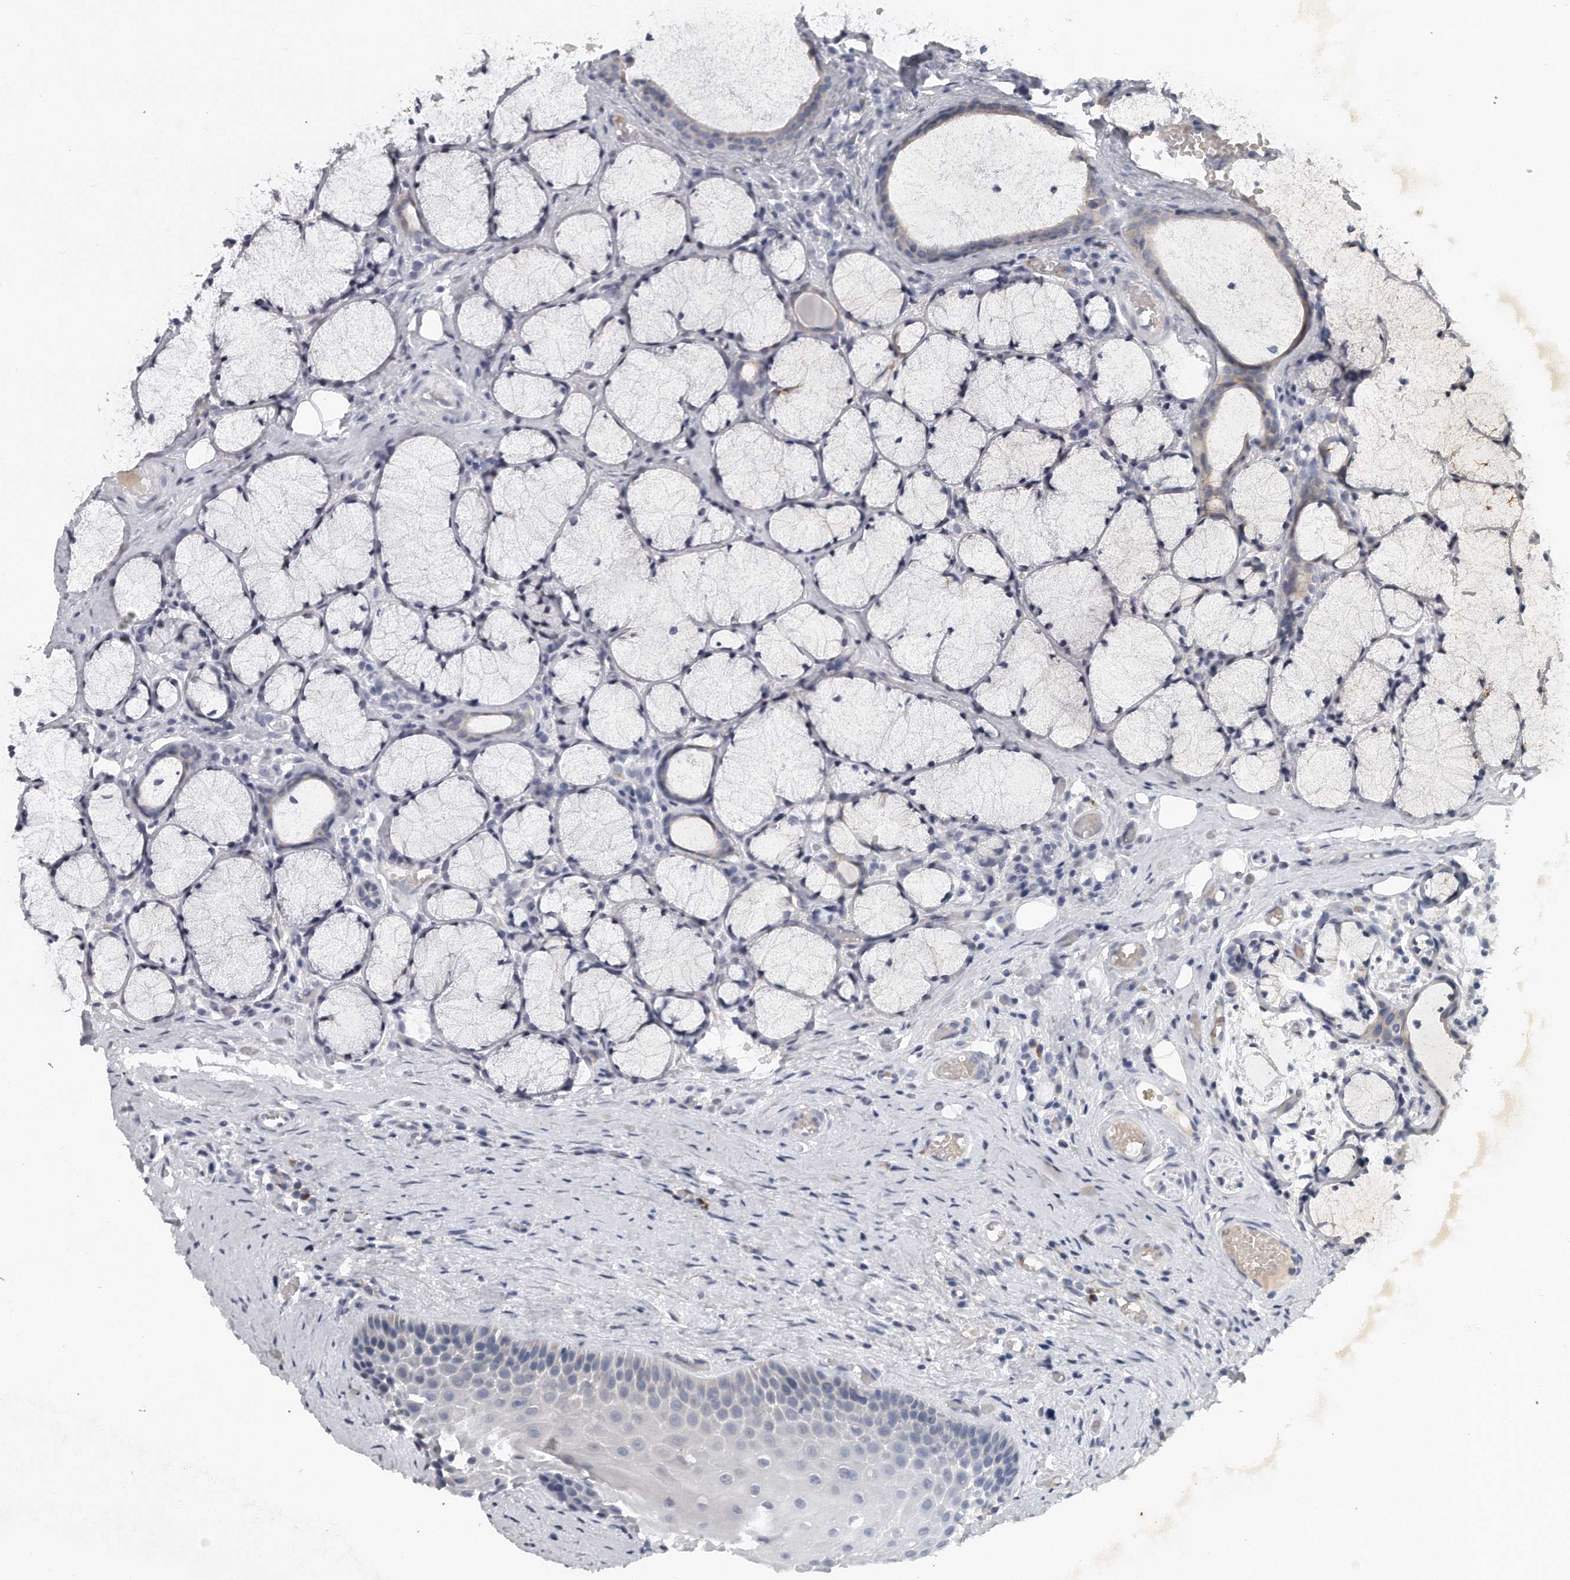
{"staining": {"intensity": "negative", "quantity": "none", "location": "none"}, "tissue": "oral mucosa", "cell_type": "Squamous epithelial cells", "image_type": "normal", "snomed": [{"axis": "morphology", "description": "Normal tissue, NOS"}, {"axis": "topography", "description": "Oral tissue"}], "caption": "Histopathology image shows no significant protein expression in squamous epithelial cells of benign oral mucosa. (DAB immunohistochemistry visualized using brightfield microscopy, high magnification).", "gene": "PLEKHA6", "patient": {"sex": "male", "age": 66}}